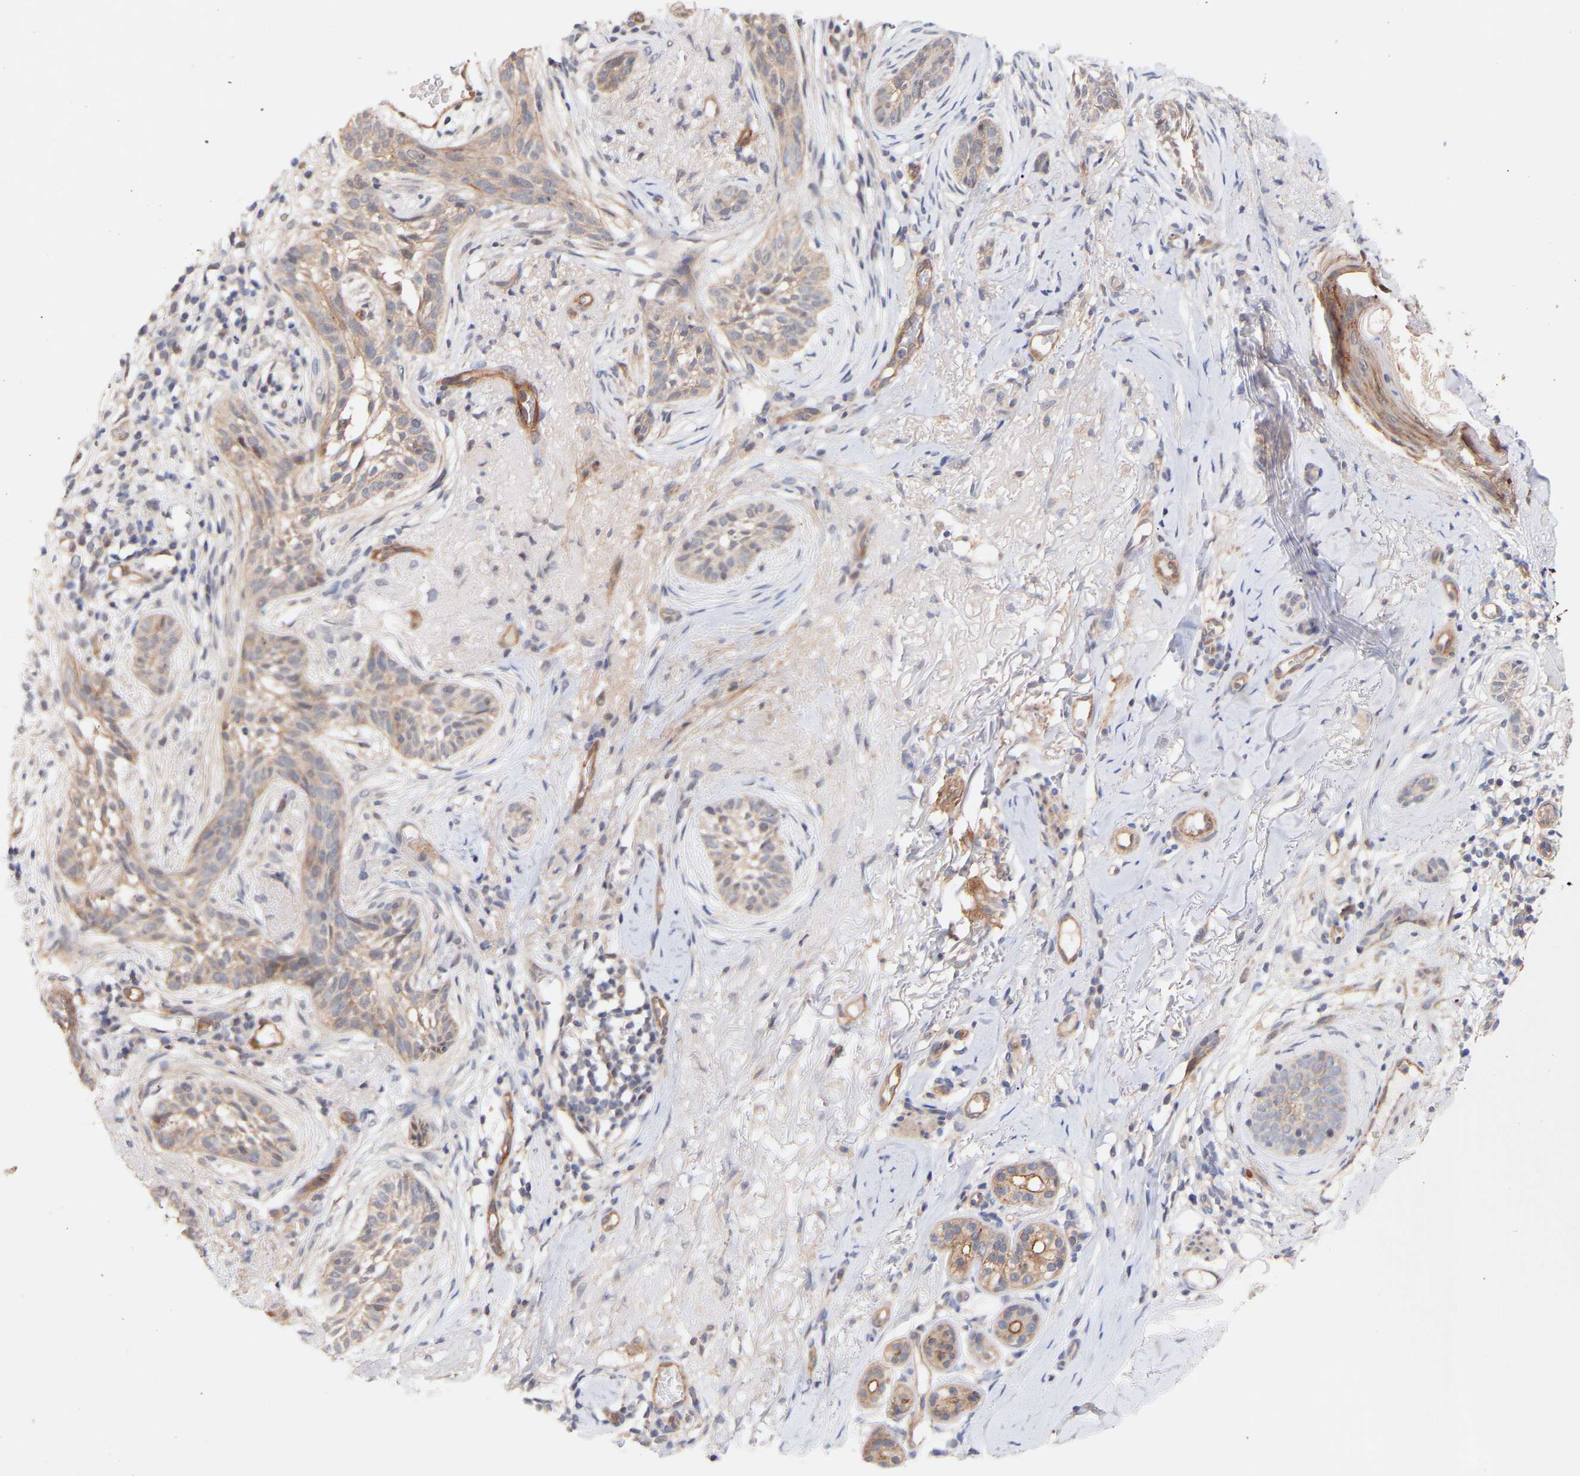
{"staining": {"intensity": "weak", "quantity": "<25%", "location": "cytoplasmic/membranous"}, "tissue": "skin cancer", "cell_type": "Tumor cells", "image_type": "cancer", "snomed": [{"axis": "morphology", "description": "Basal cell carcinoma"}, {"axis": "topography", "description": "Skin"}], "caption": "A micrograph of human skin cancer is negative for staining in tumor cells.", "gene": "PDLIM5", "patient": {"sex": "female", "age": 88}}